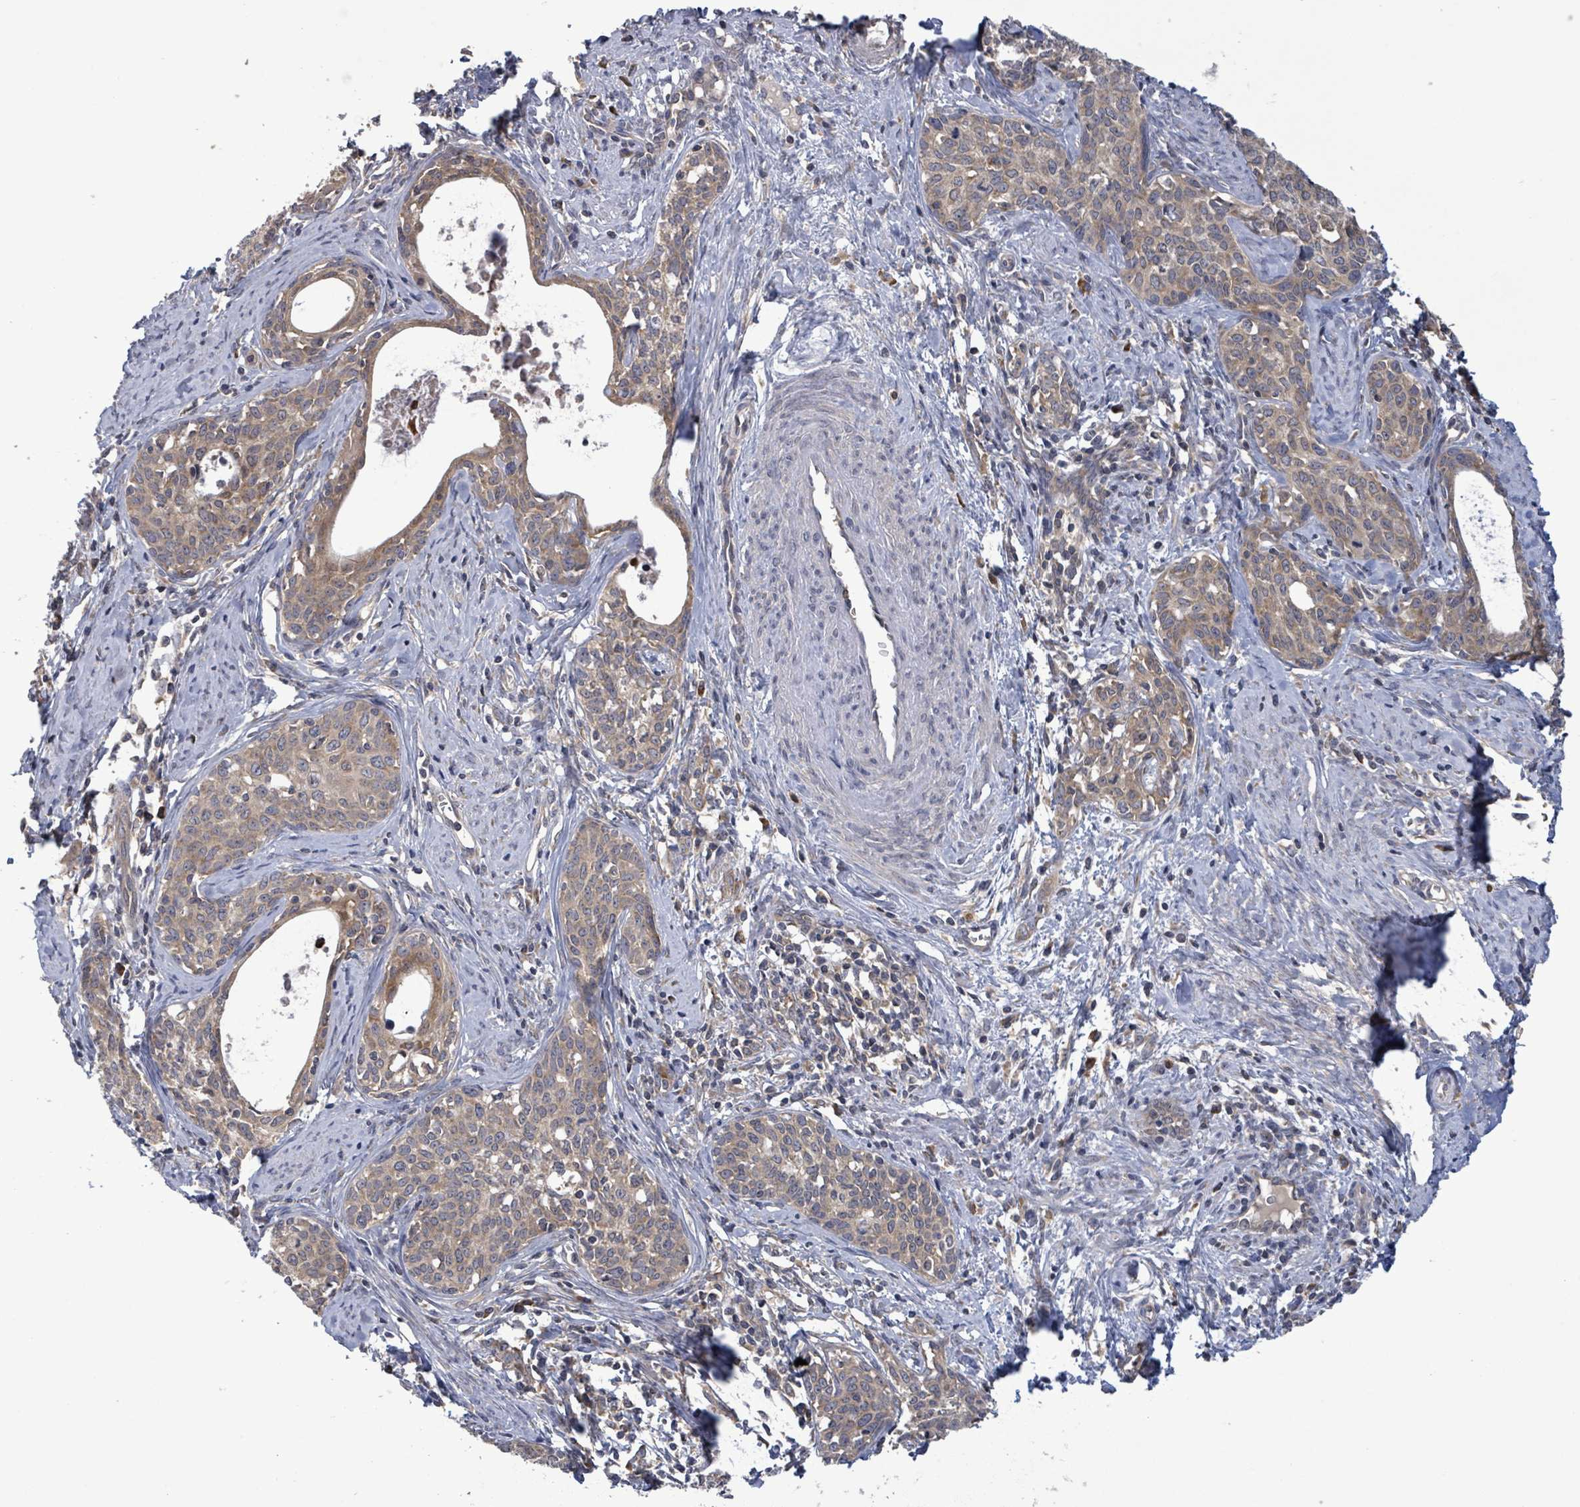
{"staining": {"intensity": "moderate", "quantity": "25%-75%", "location": "cytoplasmic/membranous"}, "tissue": "cervical cancer", "cell_type": "Tumor cells", "image_type": "cancer", "snomed": [{"axis": "morphology", "description": "Squamous cell carcinoma, NOS"}, {"axis": "topography", "description": "Cervix"}], "caption": "Moderate cytoplasmic/membranous protein staining is appreciated in approximately 25%-75% of tumor cells in cervical cancer.", "gene": "SERPINE3", "patient": {"sex": "female", "age": 52}}